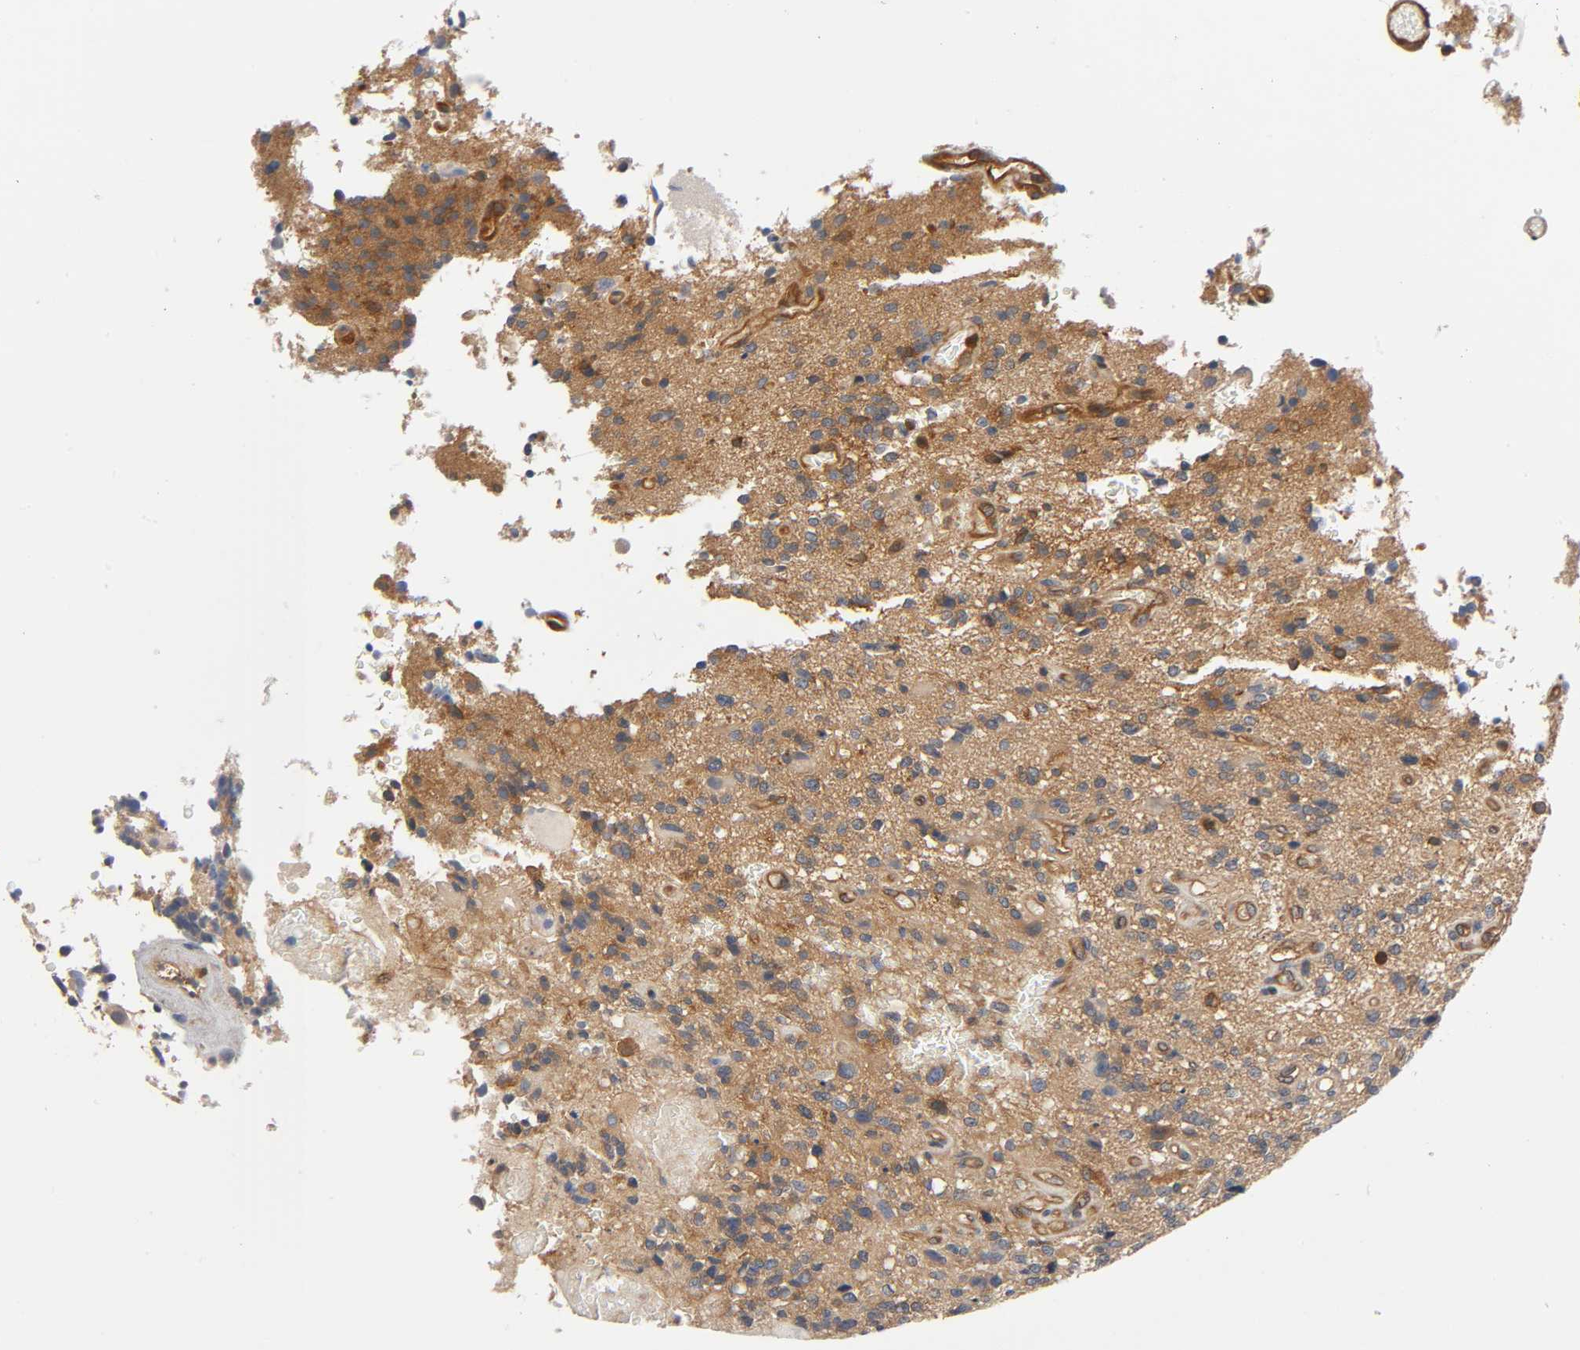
{"staining": {"intensity": "moderate", "quantity": ">75%", "location": "cytoplasmic/membranous"}, "tissue": "glioma", "cell_type": "Tumor cells", "image_type": "cancer", "snomed": [{"axis": "morphology", "description": "Normal tissue, NOS"}, {"axis": "morphology", "description": "Glioma, malignant, High grade"}, {"axis": "topography", "description": "Cerebral cortex"}], "caption": "Approximately >75% of tumor cells in malignant glioma (high-grade) show moderate cytoplasmic/membranous protein staining as visualized by brown immunohistochemical staining.", "gene": "PRKAB1", "patient": {"sex": "male", "age": 75}}